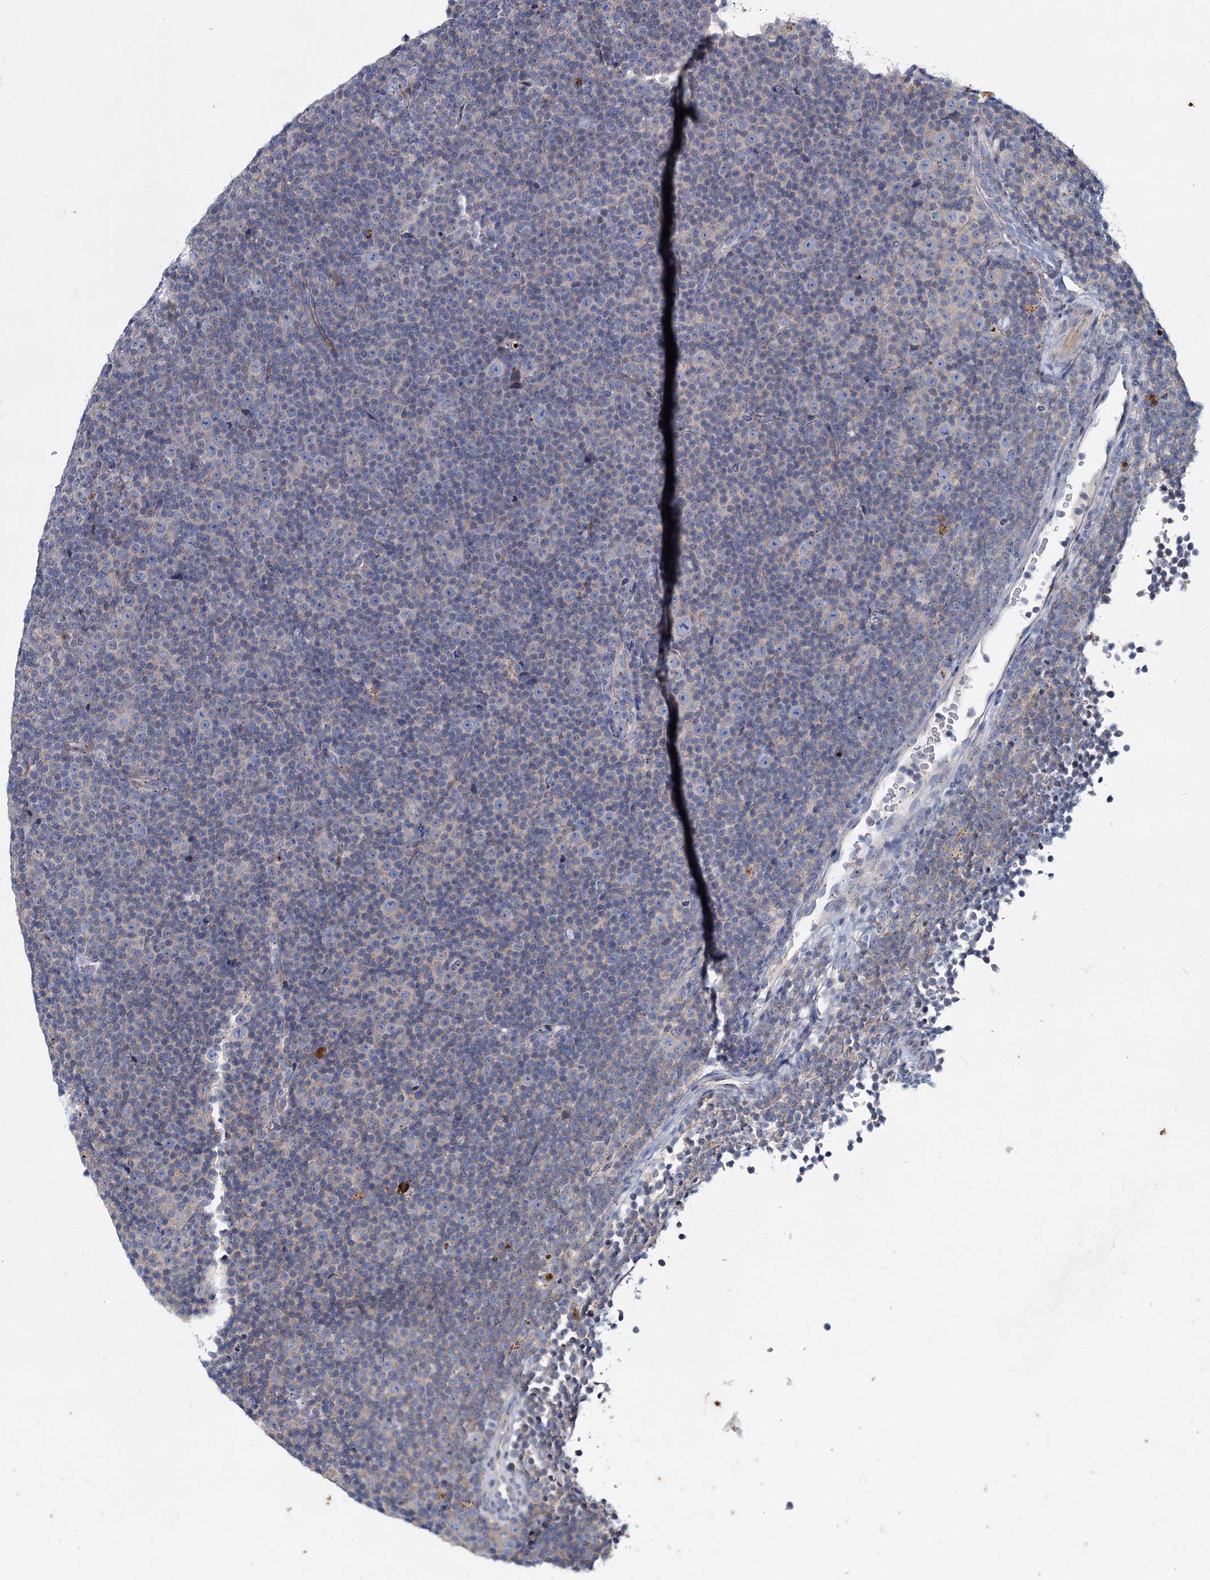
{"staining": {"intensity": "negative", "quantity": "none", "location": "none"}, "tissue": "lymphoma", "cell_type": "Tumor cells", "image_type": "cancer", "snomed": [{"axis": "morphology", "description": "Malignant lymphoma, non-Hodgkin's type, Low grade"}, {"axis": "topography", "description": "Lymph node"}], "caption": "A photomicrograph of human malignant lymphoma, non-Hodgkin's type (low-grade) is negative for staining in tumor cells.", "gene": "AGBL4", "patient": {"sex": "female", "age": 67}}